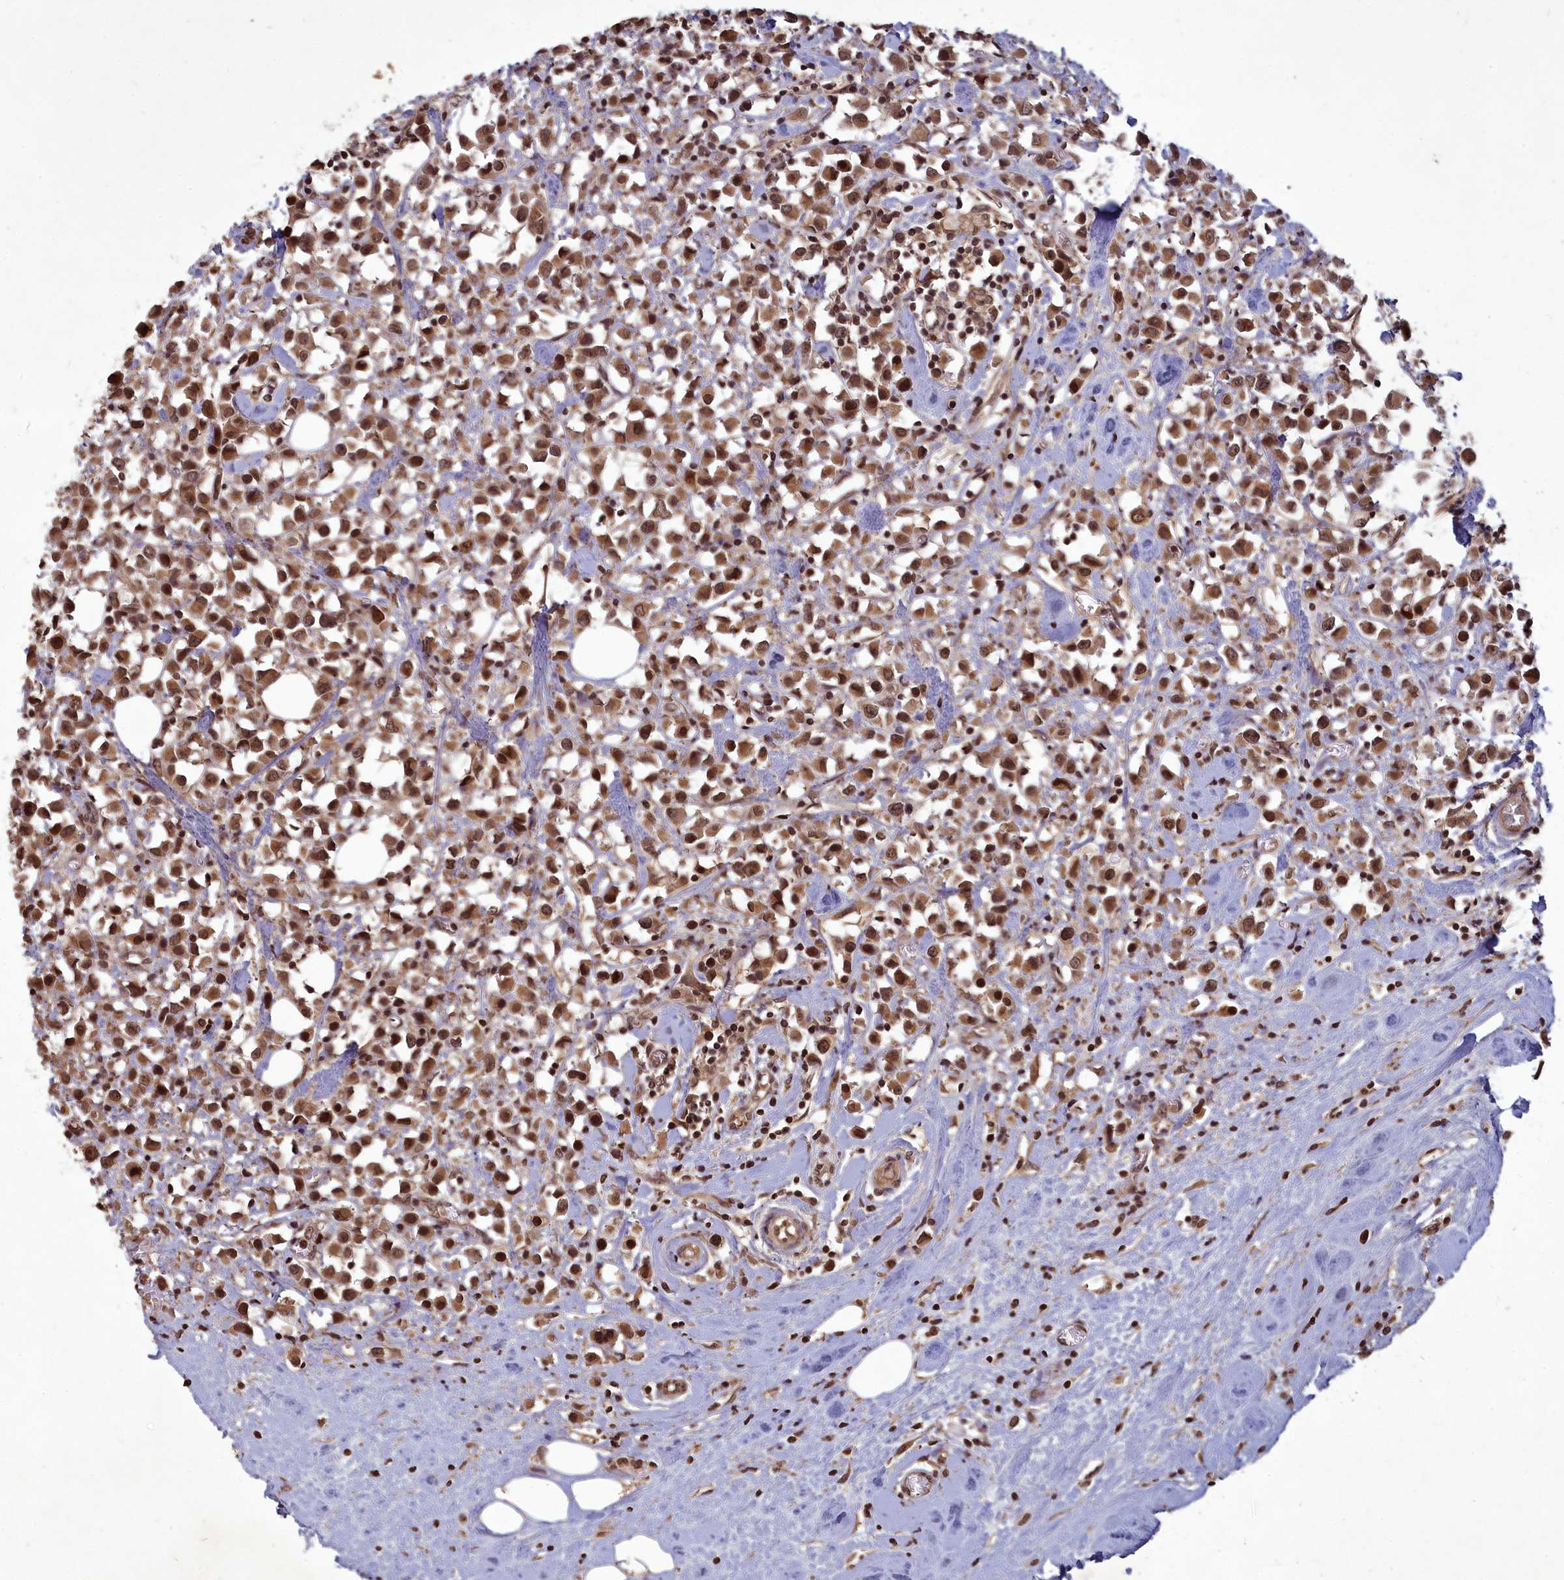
{"staining": {"intensity": "moderate", "quantity": ">75%", "location": "cytoplasmic/membranous,nuclear"}, "tissue": "breast cancer", "cell_type": "Tumor cells", "image_type": "cancer", "snomed": [{"axis": "morphology", "description": "Duct carcinoma"}, {"axis": "topography", "description": "Breast"}], "caption": "IHC staining of intraductal carcinoma (breast), which displays medium levels of moderate cytoplasmic/membranous and nuclear expression in approximately >75% of tumor cells indicating moderate cytoplasmic/membranous and nuclear protein staining. The staining was performed using DAB (brown) for protein detection and nuclei were counterstained in hematoxylin (blue).", "gene": "SRMS", "patient": {"sex": "female", "age": 61}}